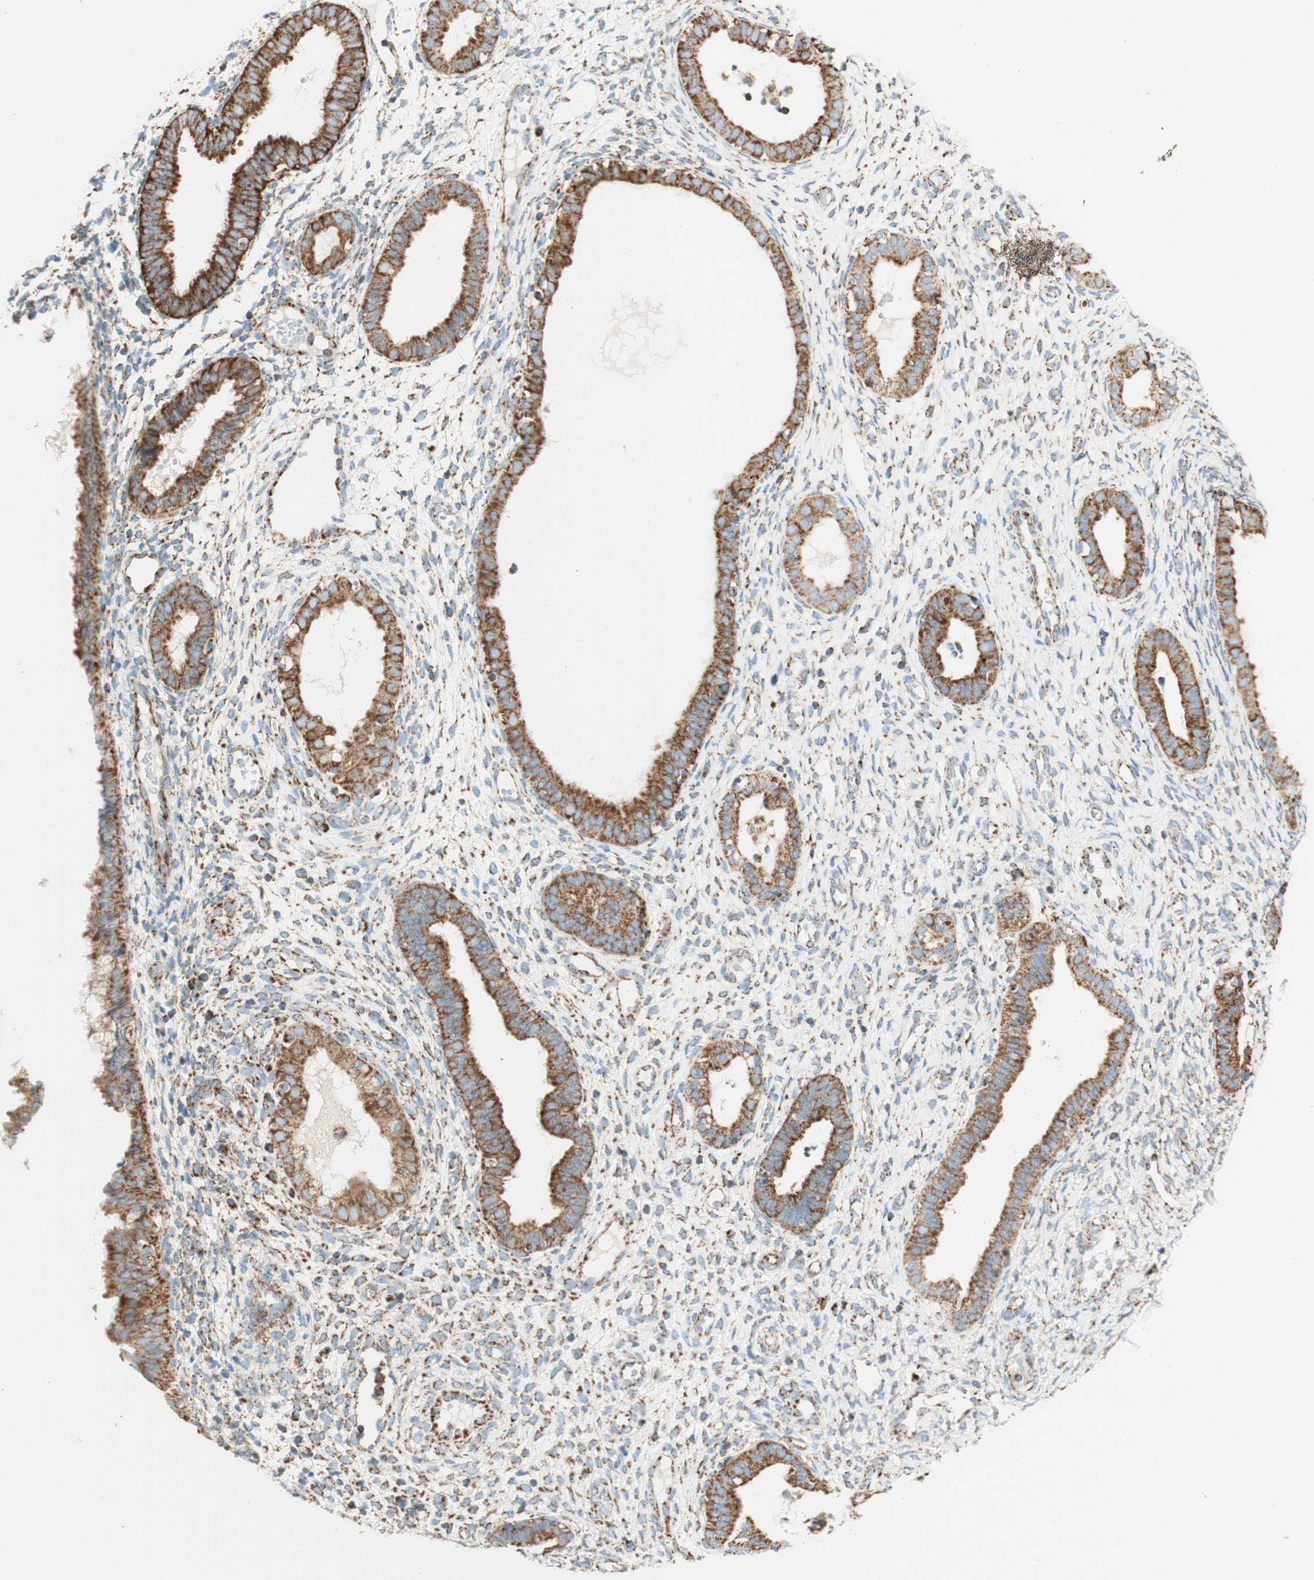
{"staining": {"intensity": "moderate", "quantity": "25%-75%", "location": "cytoplasmic/membranous"}, "tissue": "endometrium", "cell_type": "Cells in endometrial stroma", "image_type": "normal", "snomed": [{"axis": "morphology", "description": "Normal tissue, NOS"}, {"axis": "topography", "description": "Endometrium"}], "caption": "This micrograph demonstrates unremarkable endometrium stained with immunohistochemistry (IHC) to label a protein in brown. The cytoplasmic/membranous of cells in endometrial stroma show moderate positivity for the protein. Nuclei are counter-stained blue.", "gene": "TOMM20", "patient": {"sex": "female", "age": 61}}